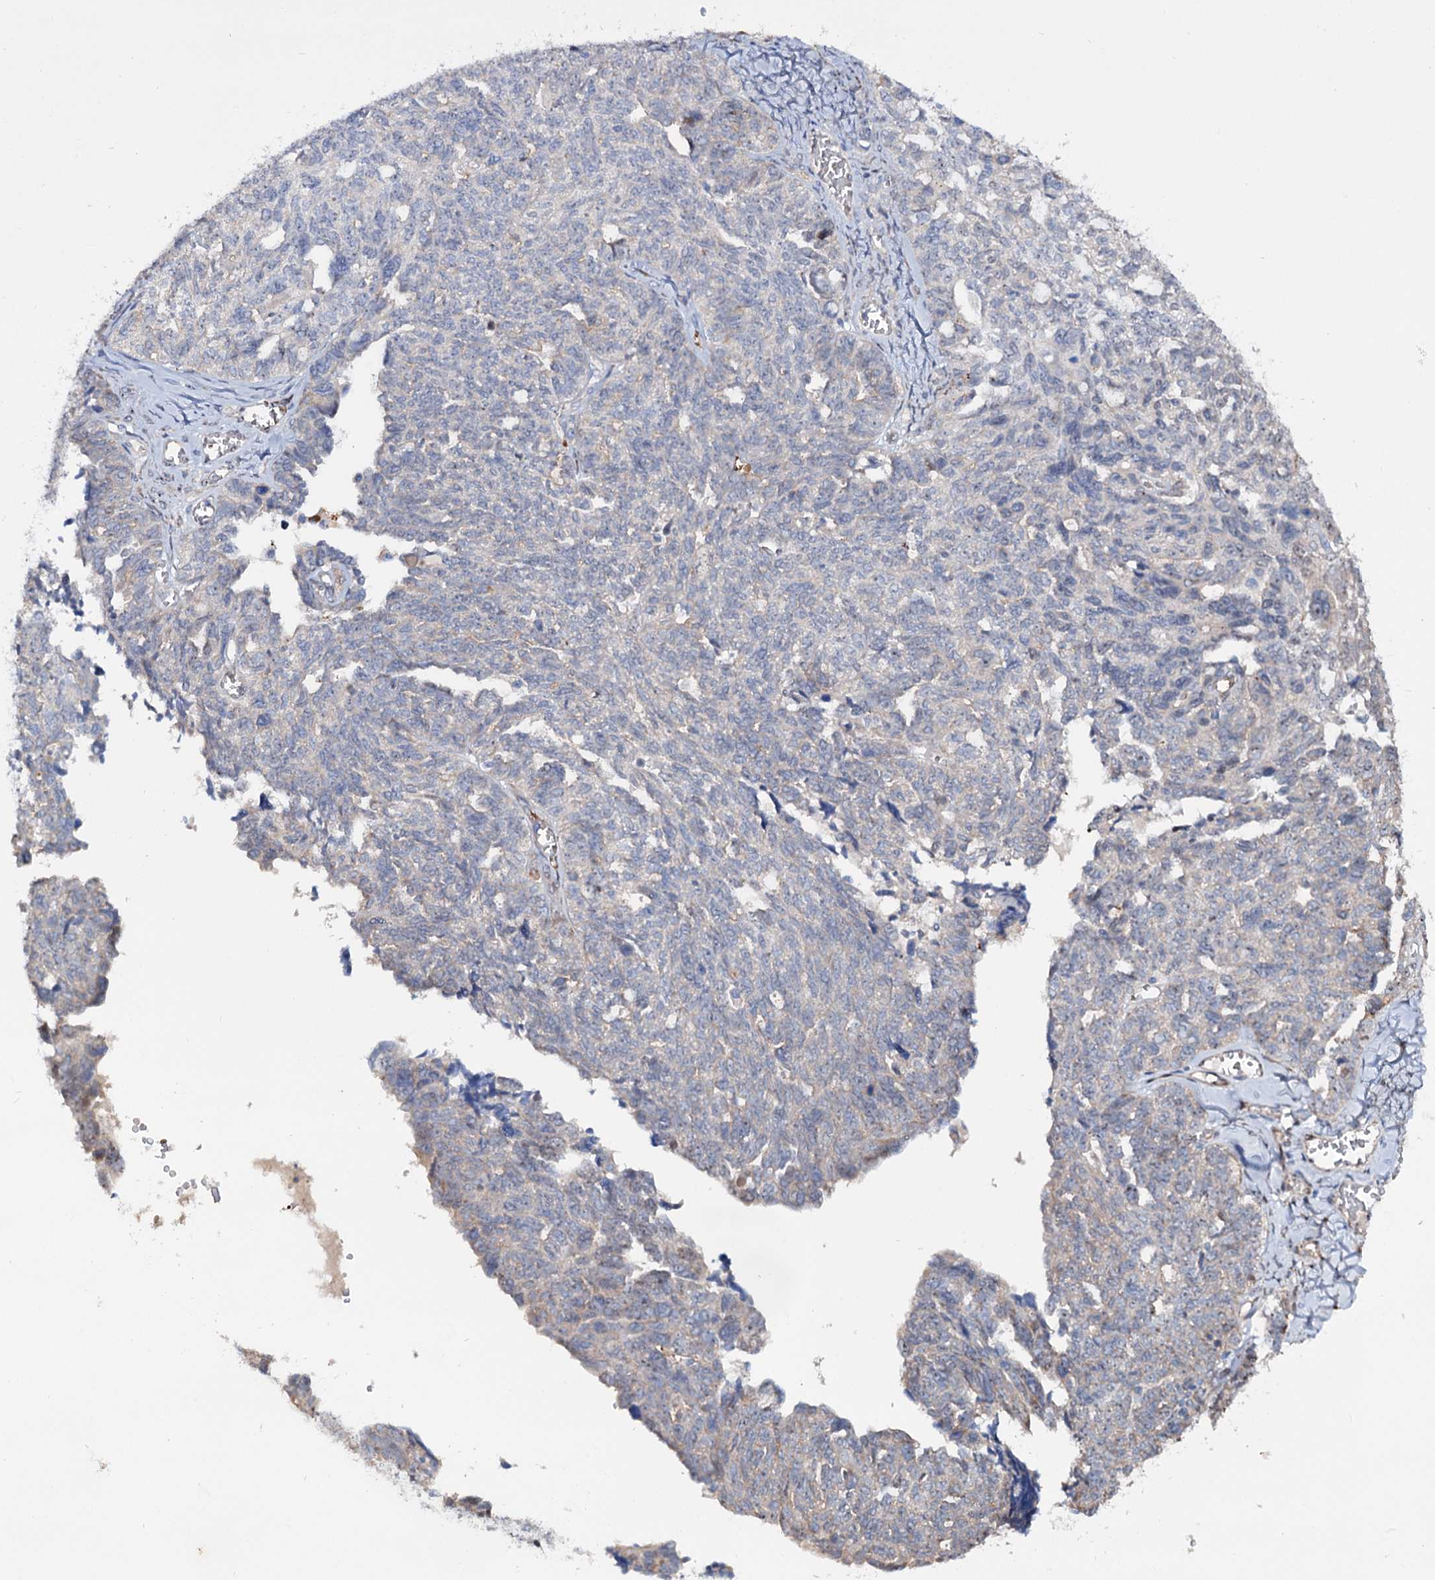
{"staining": {"intensity": "negative", "quantity": "none", "location": "none"}, "tissue": "ovarian cancer", "cell_type": "Tumor cells", "image_type": "cancer", "snomed": [{"axis": "morphology", "description": "Cystadenocarcinoma, serous, NOS"}, {"axis": "topography", "description": "Ovary"}], "caption": "Histopathology image shows no protein positivity in tumor cells of ovarian serous cystadenocarcinoma tissue.", "gene": "PTDSS2", "patient": {"sex": "female", "age": 79}}